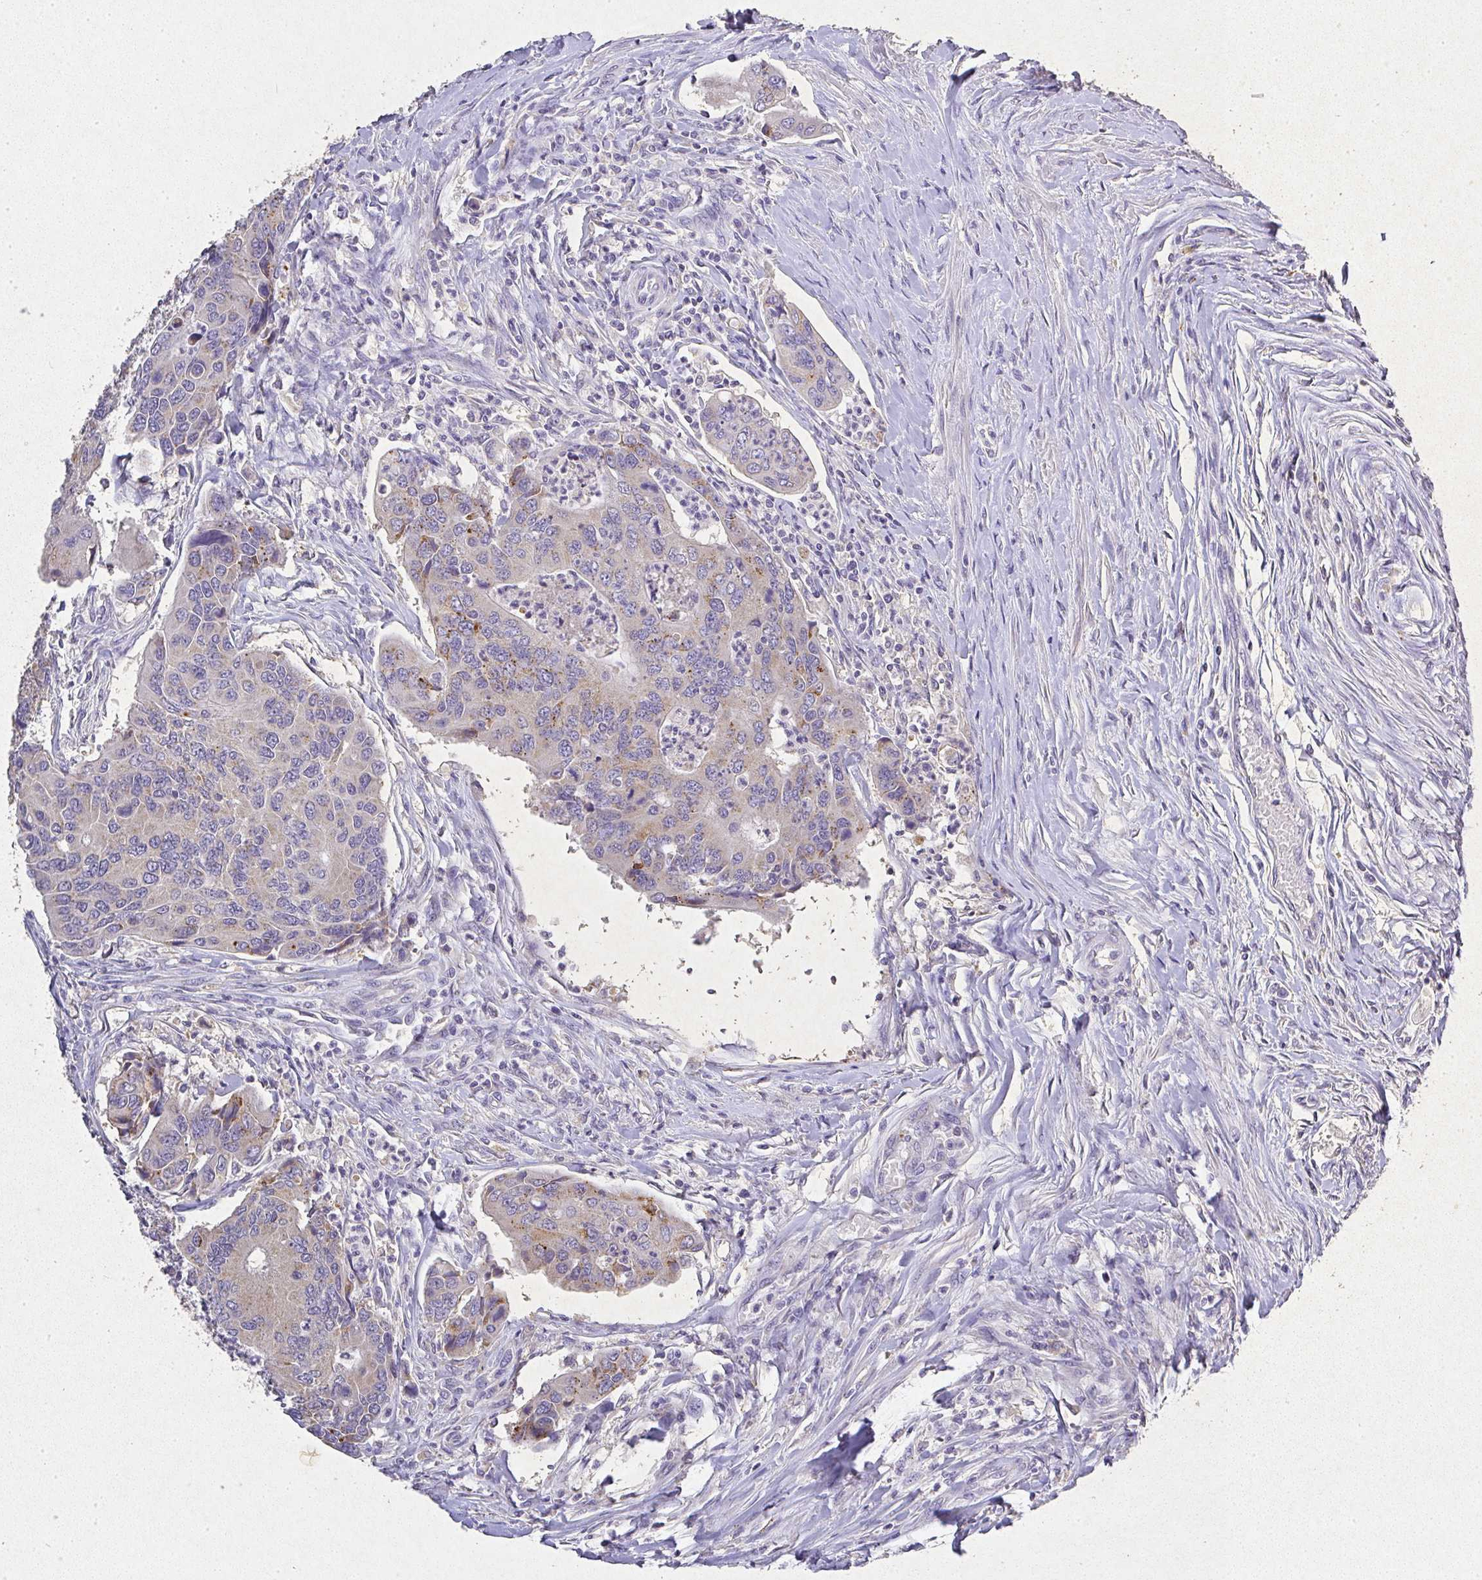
{"staining": {"intensity": "weak", "quantity": "<25%", "location": "cytoplasmic/membranous"}, "tissue": "colorectal cancer", "cell_type": "Tumor cells", "image_type": "cancer", "snomed": [{"axis": "morphology", "description": "Adenocarcinoma, NOS"}, {"axis": "topography", "description": "Colon"}], "caption": "Immunohistochemistry (IHC) image of neoplastic tissue: human adenocarcinoma (colorectal) stained with DAB (3,3'-diaminobenzidine) exhibits no significant protein positivity in tumor cells.", "gene": "RPS2", "patient": {"sex": "female", "age": 67}}